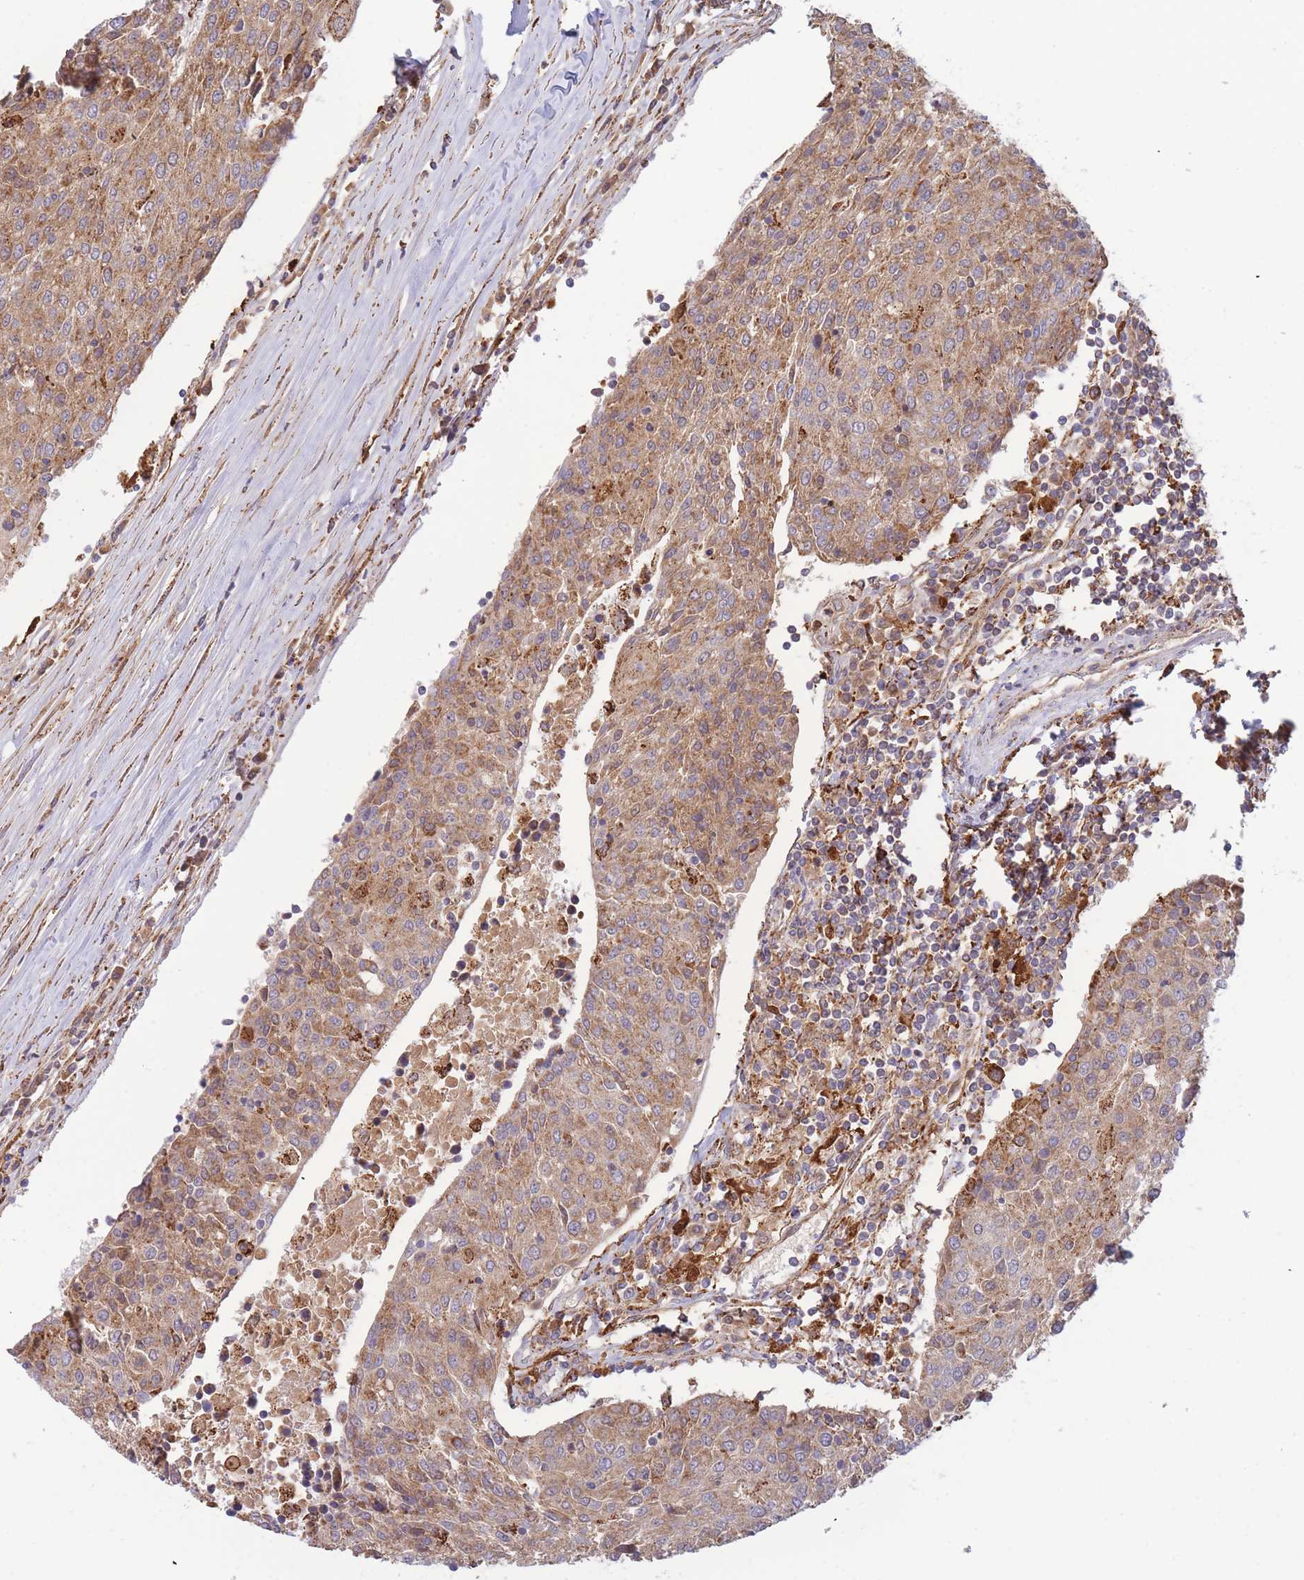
{"staining": {"intensity": "moderate", "quantity": ">75%", "location": "cytoplasmic/membranous"}, "tissue": "urothelial cancer", "cell_type": "Tumor cells", "image_type": "cancer", "snomed": [{"axis": "morphology", "description": "Urothelial carcinoma, High grade"}, {"axis": "topography", "description": "Urinary bladder"}], "caption": "Tumor cells reveal medium levels of moderate cytoplasmic/membranous expression in approximately >75% of cells in urothelial carcinoma (high-grade).", "gene": "MRPL17", "patient": {"sex": "female", "age": 85}}